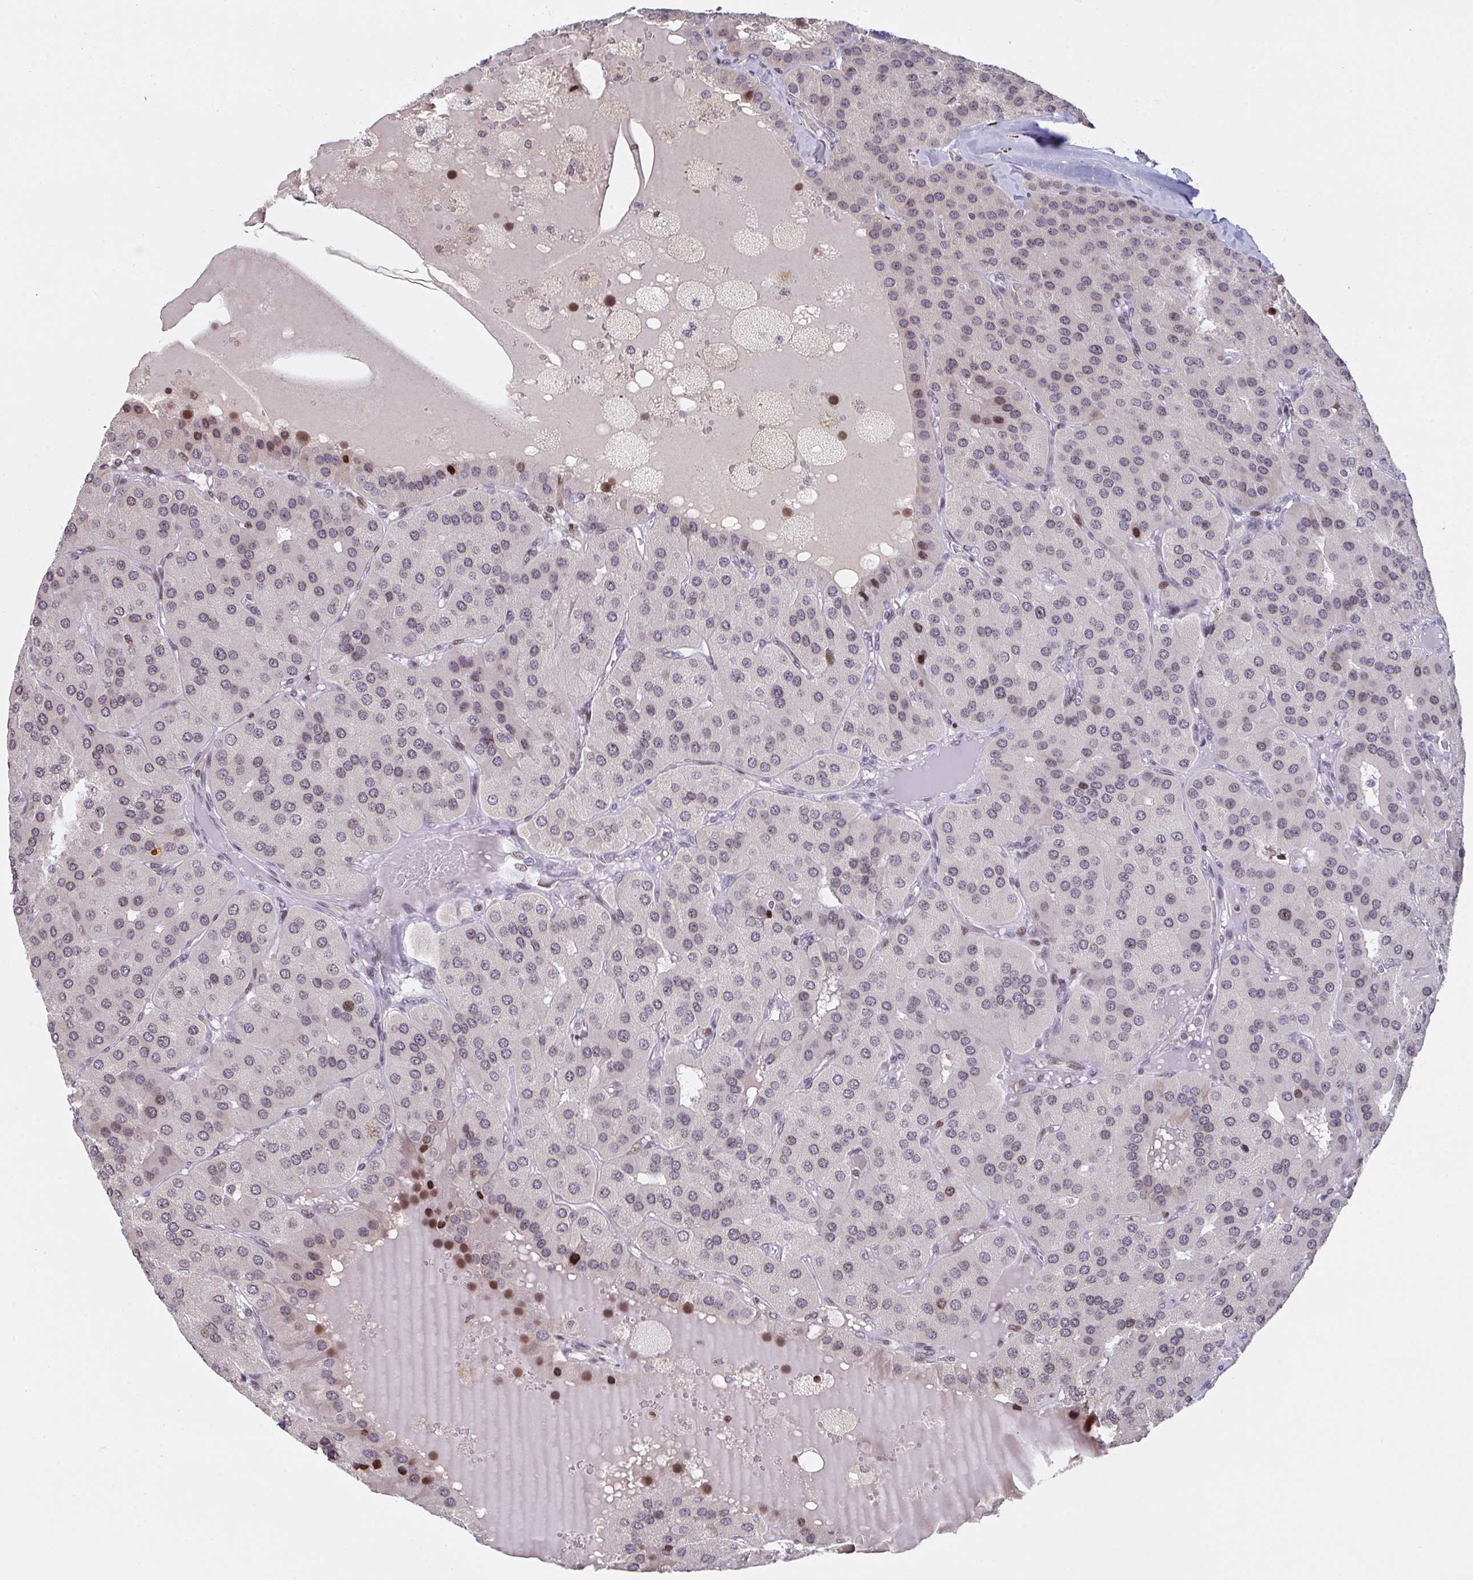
{"staining": {"intensity": "moderate", "quantity": "<25%", "location": "nuclear"}, "tissue": "parathyroid gland", "cell_type": "Glandular cells", "image_type": "normal", "snomed": [{"axis": "morphology", "description": "Normal tissue, NOS"}, {"axis": "morphology", "description": "Adenoma, NOS"}, {"axis": "topography", "description": "Parathyroid gland"}], "caption": "Protein analysis of normal parathyroid gland reveals moderate nuclear positivity in approximately <25% of glandular cells. (DAB IHC with brightfield microscopy, high magnification).", "gene": "PCDHB8", "patient": {"sex": "female", "age": 86}}